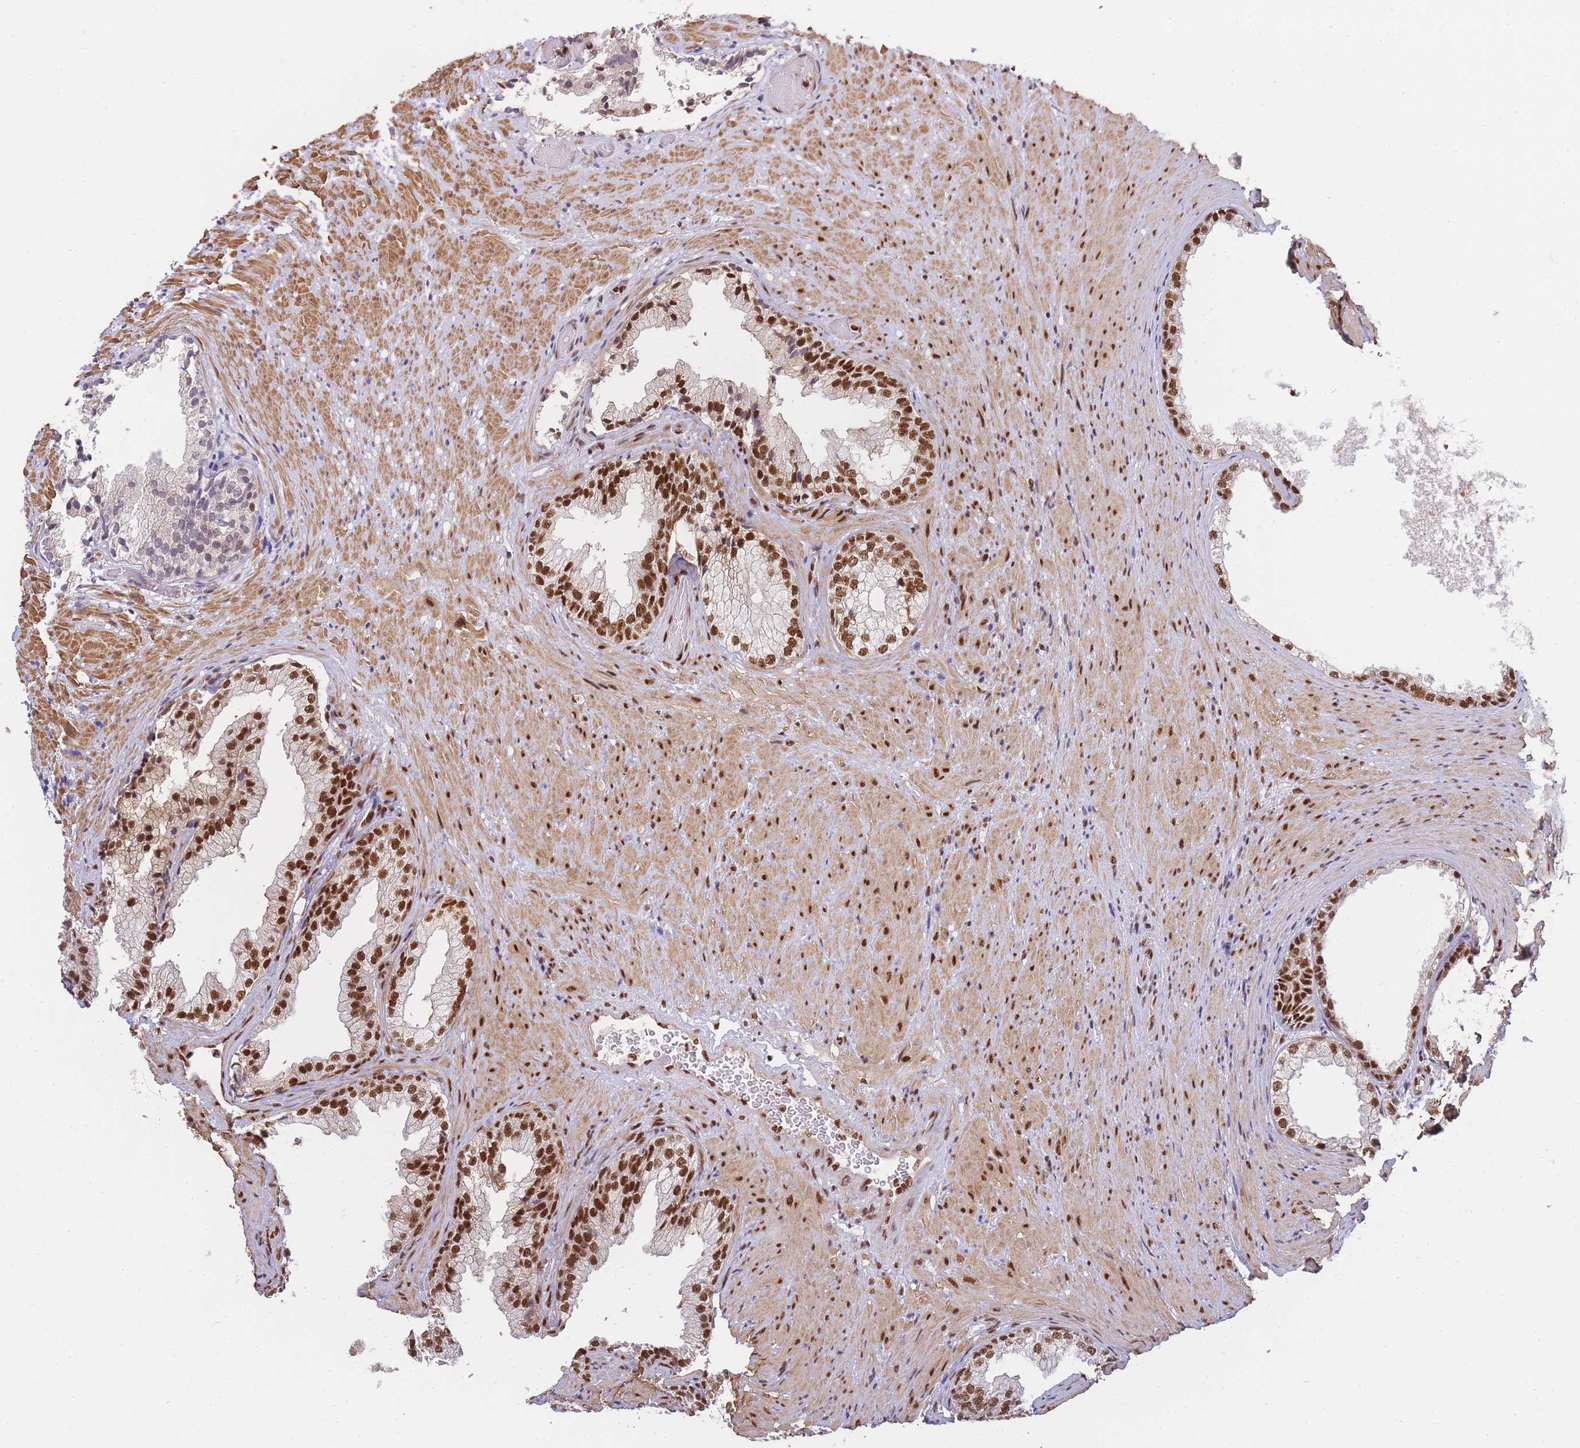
{"staining": {"intensity": "strong", "quantity": ">75%", "location": "nuclear"}, "tissue": "prostate", "cell_type": "Glandular cells", "image_type": "normal", "snomed": [{"axis": "morphology", "description": "Normal tissue, NOS"}, {"axis": "topography", "description": "Prostate"}], "caption": "Glandular cells show high levels of strong nuclear expression in approximately >75% of cells in normal prostate.", "gene": "PRKDC", "patient": {"sex": "male", "age": 76}}